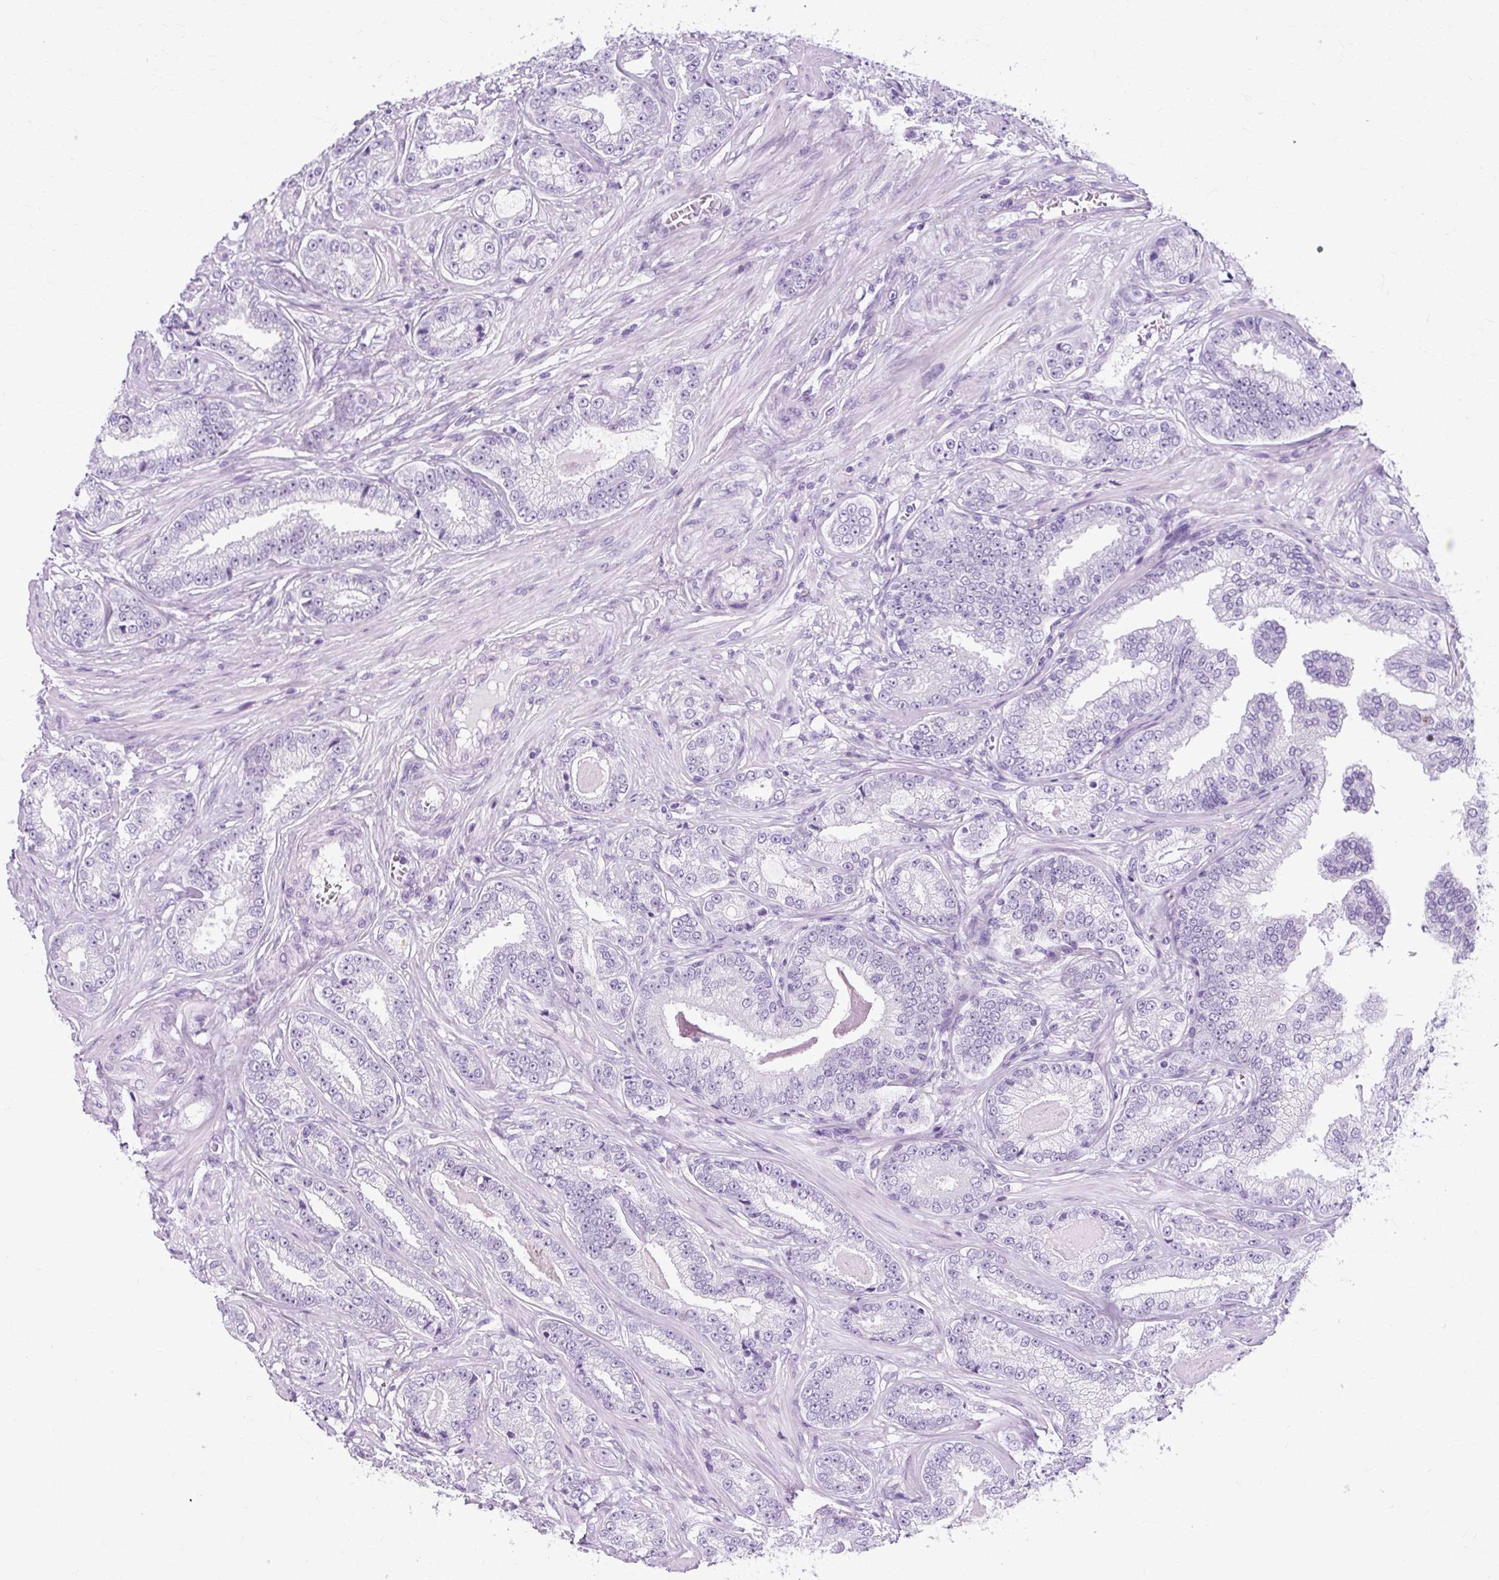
{"staining": {"intensity": "negative", "quantity": "none", "location": "none"}, "tissue": "prostate cancer", "cell_type": "Tumor cells", "image_type": "cancer", "snomed": [{"axis": "morphology", "description": "Adenocarcinoma, Low grade"}, {"axis": "topography", "description": "Prostate"}], "caption": "Prostate adenocarcinoma (low-grade) was stained to show a protein in brown. There is no significant positivity in tumor cells.", "gene": "TMEM89", "patient": {"sex": "male", "age": 61}}